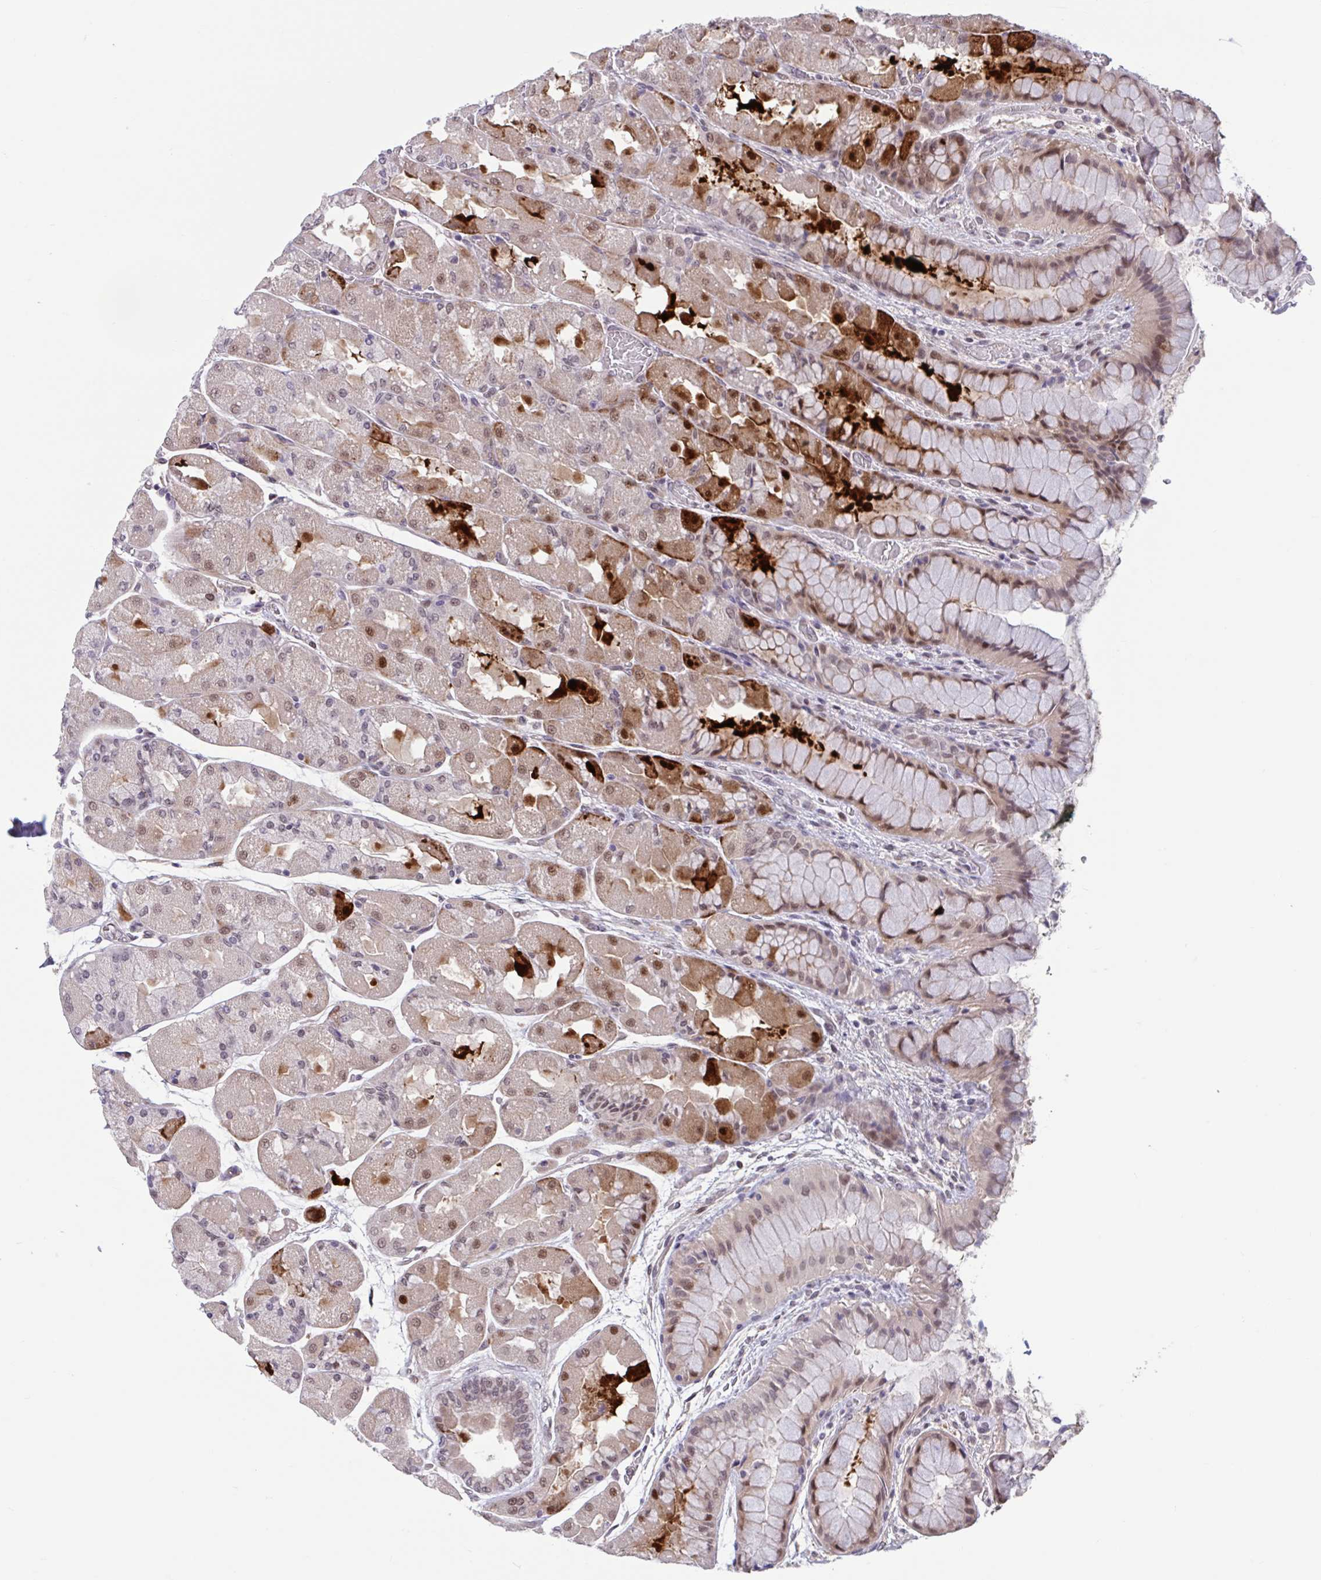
{"staining": {"intensity": "strong", "quantity": "<25%", "location": "cytoplasmic/membranous,nuclear"}, "tissue": "stomach", "cell_type": "Glandular cells", "image_type": "normal", "snomed": [{"axis": "morphology", "description": "Normal tissue, NOS"}, {"axis": "topography", "description": "Stomach"}], "caption": "Protein expression analysis of unremarkable human stomach reveals strong cytoplasmic/membranous,nuclear expression in about <25% of glandular cells.", "gene": "ZNF414", "patient": {"sex": "female", "age": 61}}